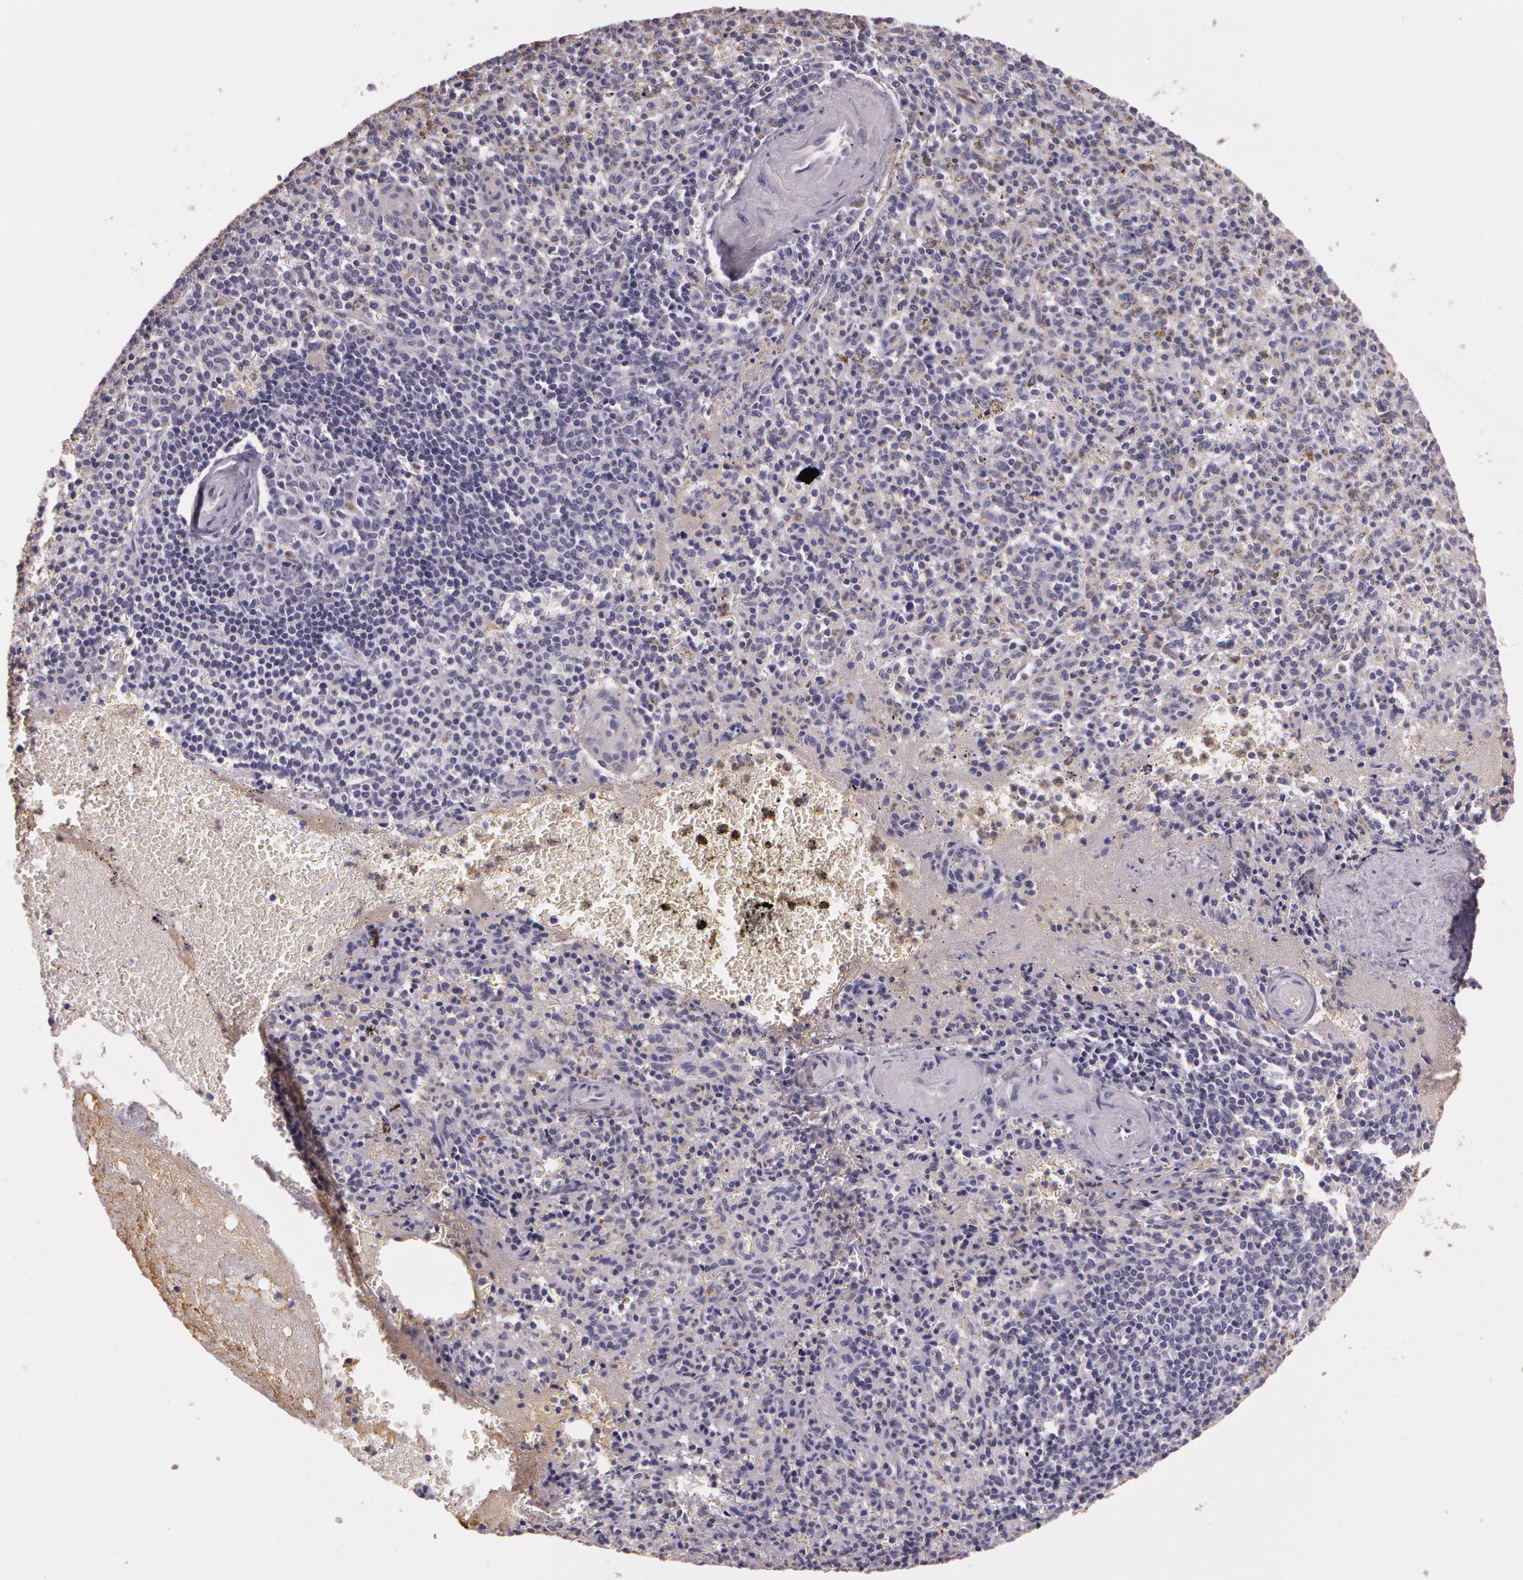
{"staining": {"intensity": "negative", "quantity": "none", "location": "none"}, "tissue": "spleen", "cell_type": "Cells in red pulp", "image_type": "normal", "snomed": [{"axis": "morphology", "description": "Normal tissue, NOS"}, {"axis": "topography", "description": "Spleen"}], "caption": "This is a histopathology image of immunohistochemistry (IHC) staining of normal spleen, which shows no staining in cells in red pulp.", "gene": "G2E3", "patient": {"sex": "male", "age": 72}}